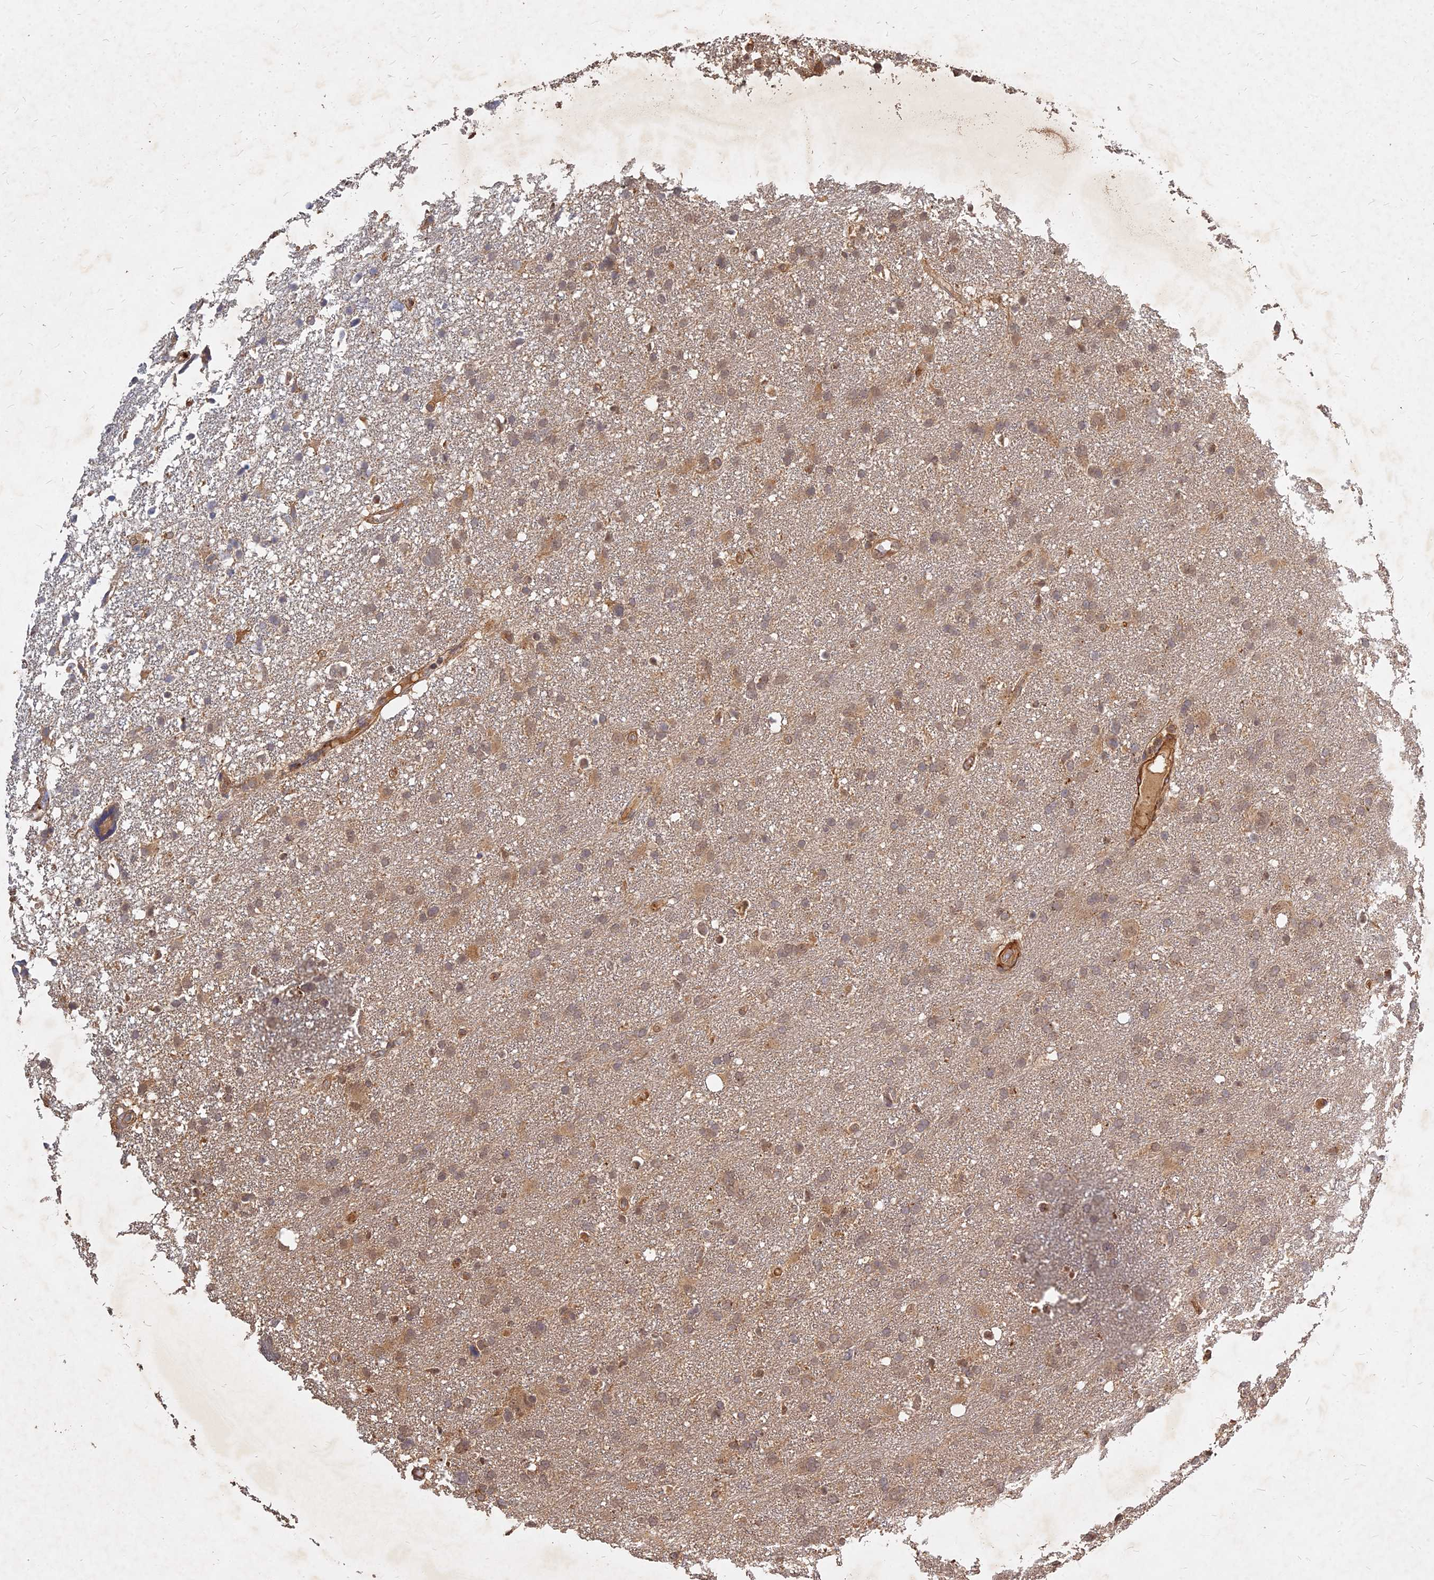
{"staining": {"intensity": "weak", "quantity": "25%-75%", "location": "cytoplasmic/membranous"}, "tissue": "glioma", "cell_type": "Tumor cells", "image_type": "cancer", "snomed": [{"axis": "morphology", "description": "Glioma, malignant, High grade"}, {"axis": "topography", "description": "Brain"}], "caption": "This is an image of immunohistochemistry staining of high-grade glioma (malignant), which shows weak positivity in the cytoplasmic/membranous of tumor cells.", "gene": "UBE2W", "patient": {"sex": "male", "age": 61}}